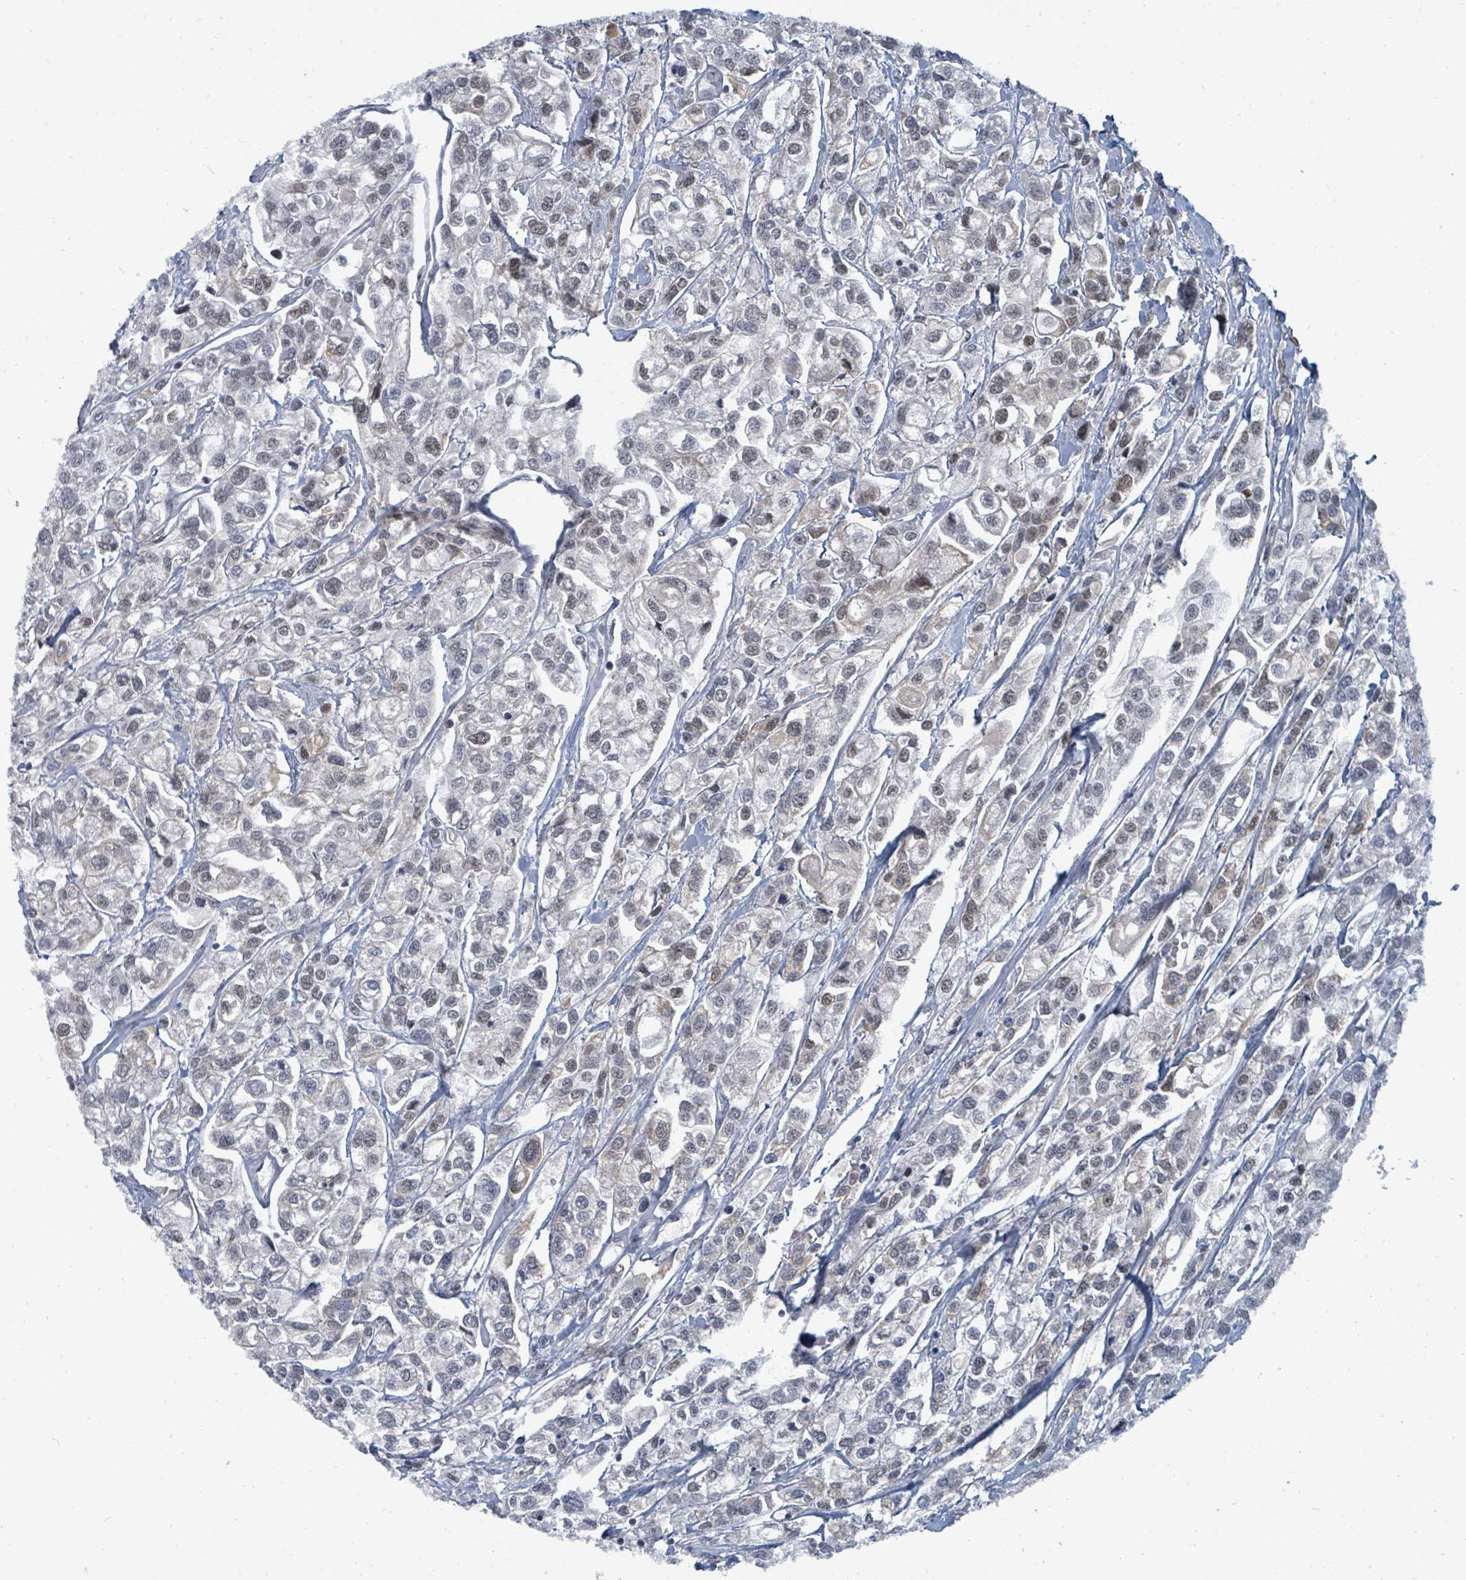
{"staining": {"intensity": "negative", "quantity": "none", "location": "none"}, "tissue": "urothelial cancer", "cell_type": "Tumor cells", "image_type": "cancer", "snomed": [{"axis": "morphology", "description": "Urothelial carcinoma, High grade"}, {"axis": "topography", "description": "Urinary bladder"}], "caption": "IHC of urothelial cancer demonstrates no expression in tumor cells. (Immunohistochemistry, brightfield microscopy, high magnification).", "gene": "UCK1", "patient": {"sex": "male", "age": 67}}